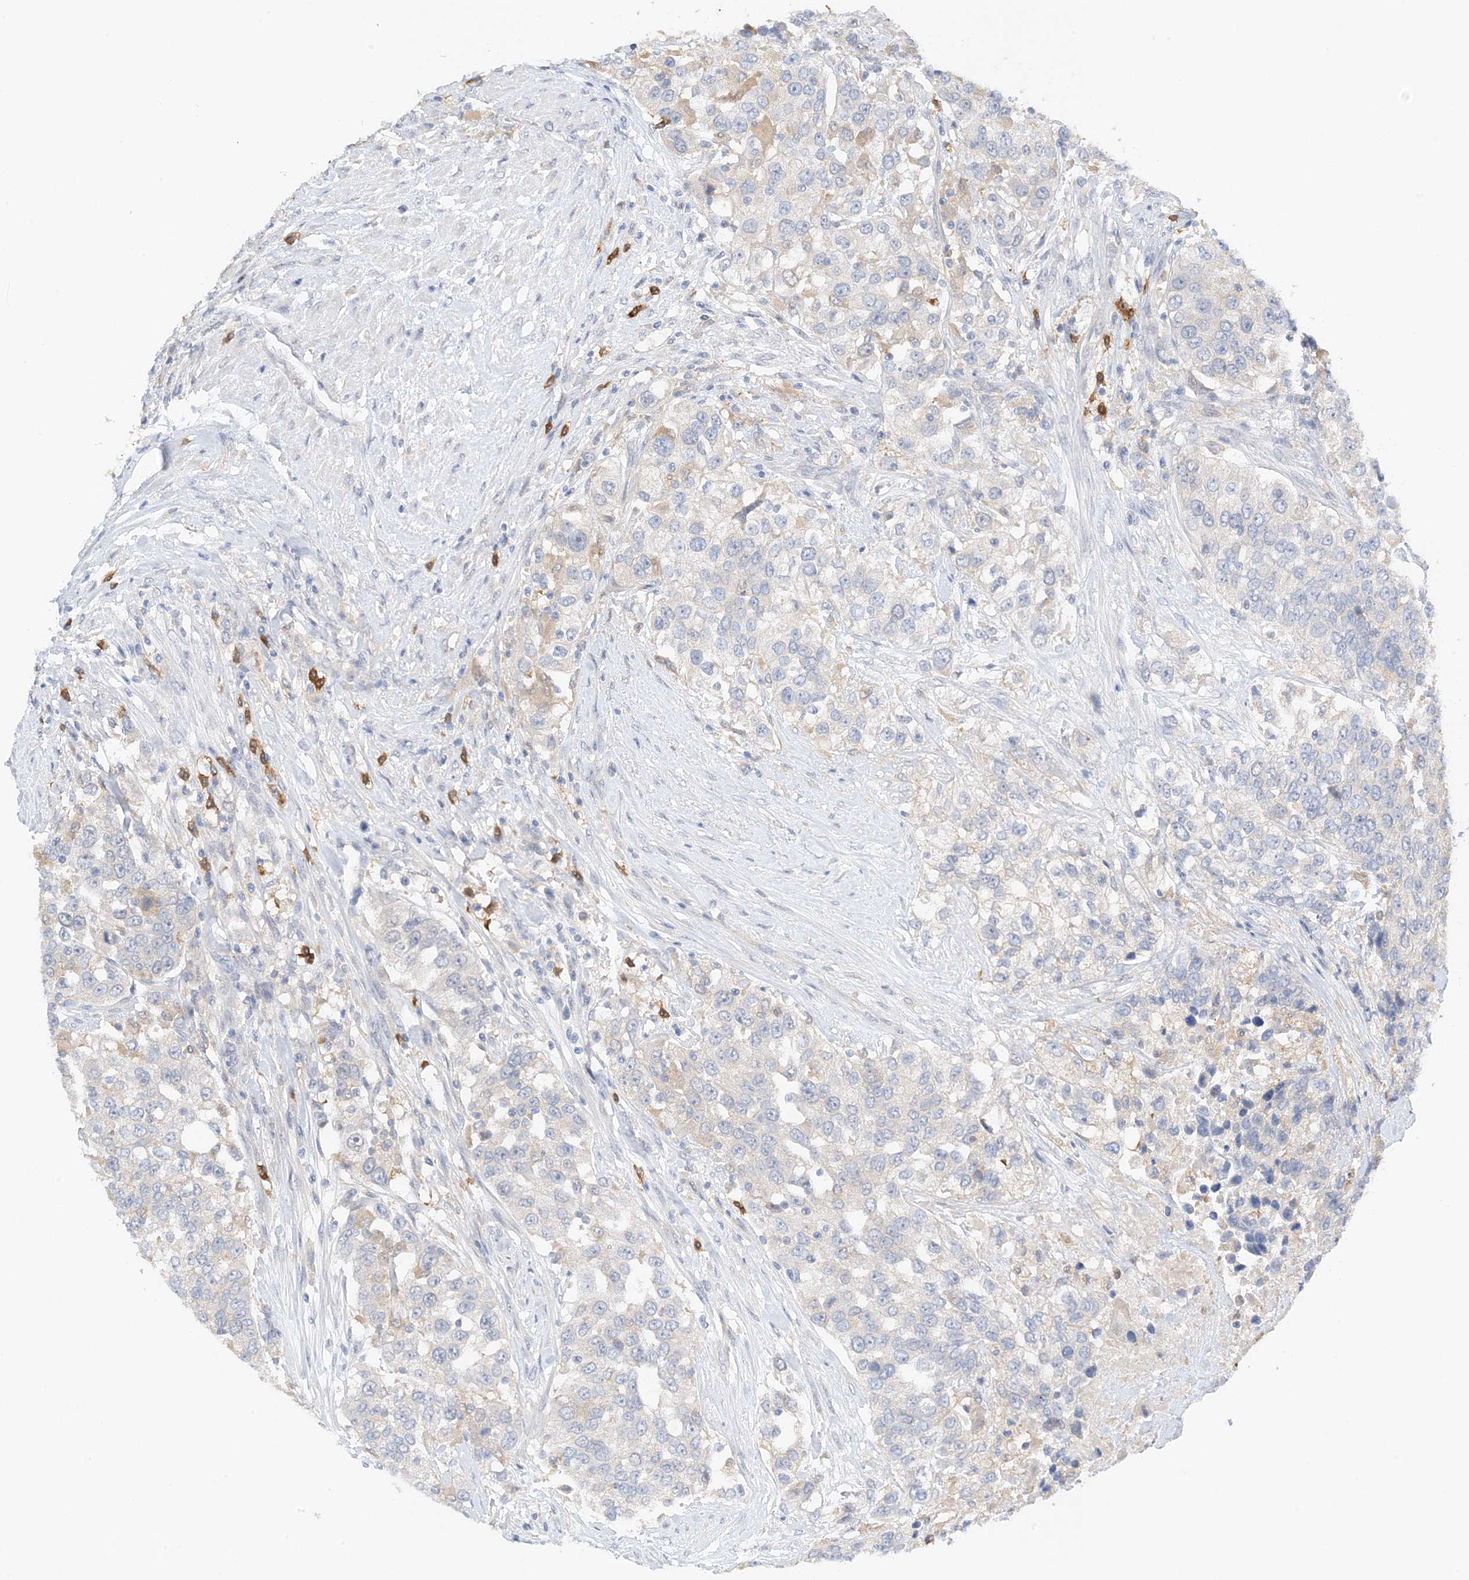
{"staining": {"intensity": "negative", "quantity": "none", "location": "none"}, "tissue": "urothelial cancer", "cell_type": "Tumor cells", "image_type": "cancer", "snomed": [{"axis": "morphology", "description": "Urothelial carcinoma, High grade"}, {"axis": "topography", "description": "Urinary bladder"}], "caption": "Human urothelial cancer stained for a protein using immunohistochemistry (IHC) displays no positivity in tumor cells.", "gene": "KIFBP", "patient": {"sex": "female", "age": 80}}